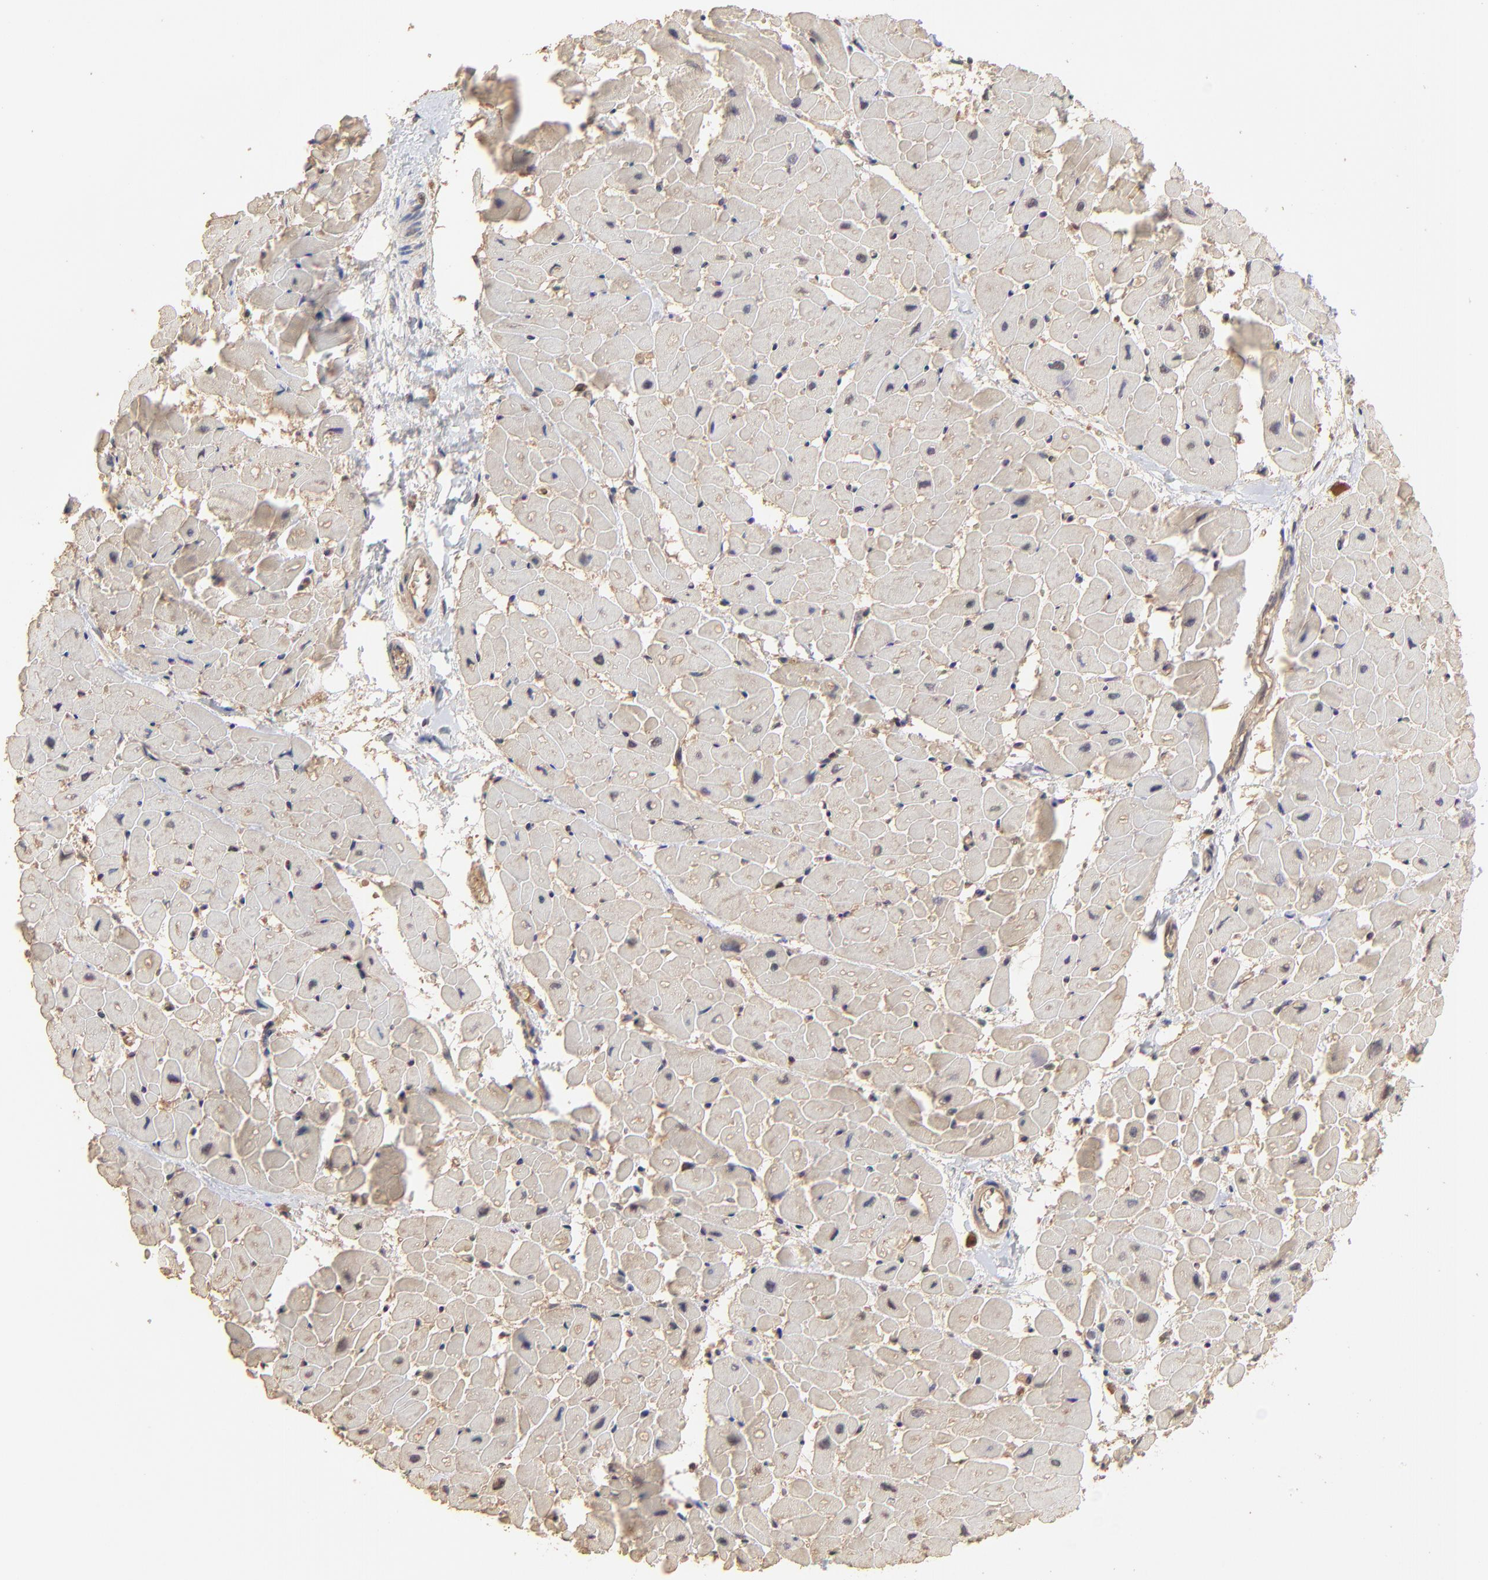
{"staining": {"intensity": "weak", "quantity": ">75%", "location": "cytoplasmic/membranous"}, "tissue": "heart muscle", "cell_type": "Cardiomyocytes", "image_type": "normal", "snomed": [{"axis": "morphology", "description": "Normal tissue, NOS"}, {"axis": "topography", "description": "Heart"}], "caption": "A histopathology image of human heart muscle stained for a protein displays weak cytoplasmic/membranous brown staining in cardiomyocytes.", "gene": "STON2", "patient": {"sex": "male", "age": 45}}